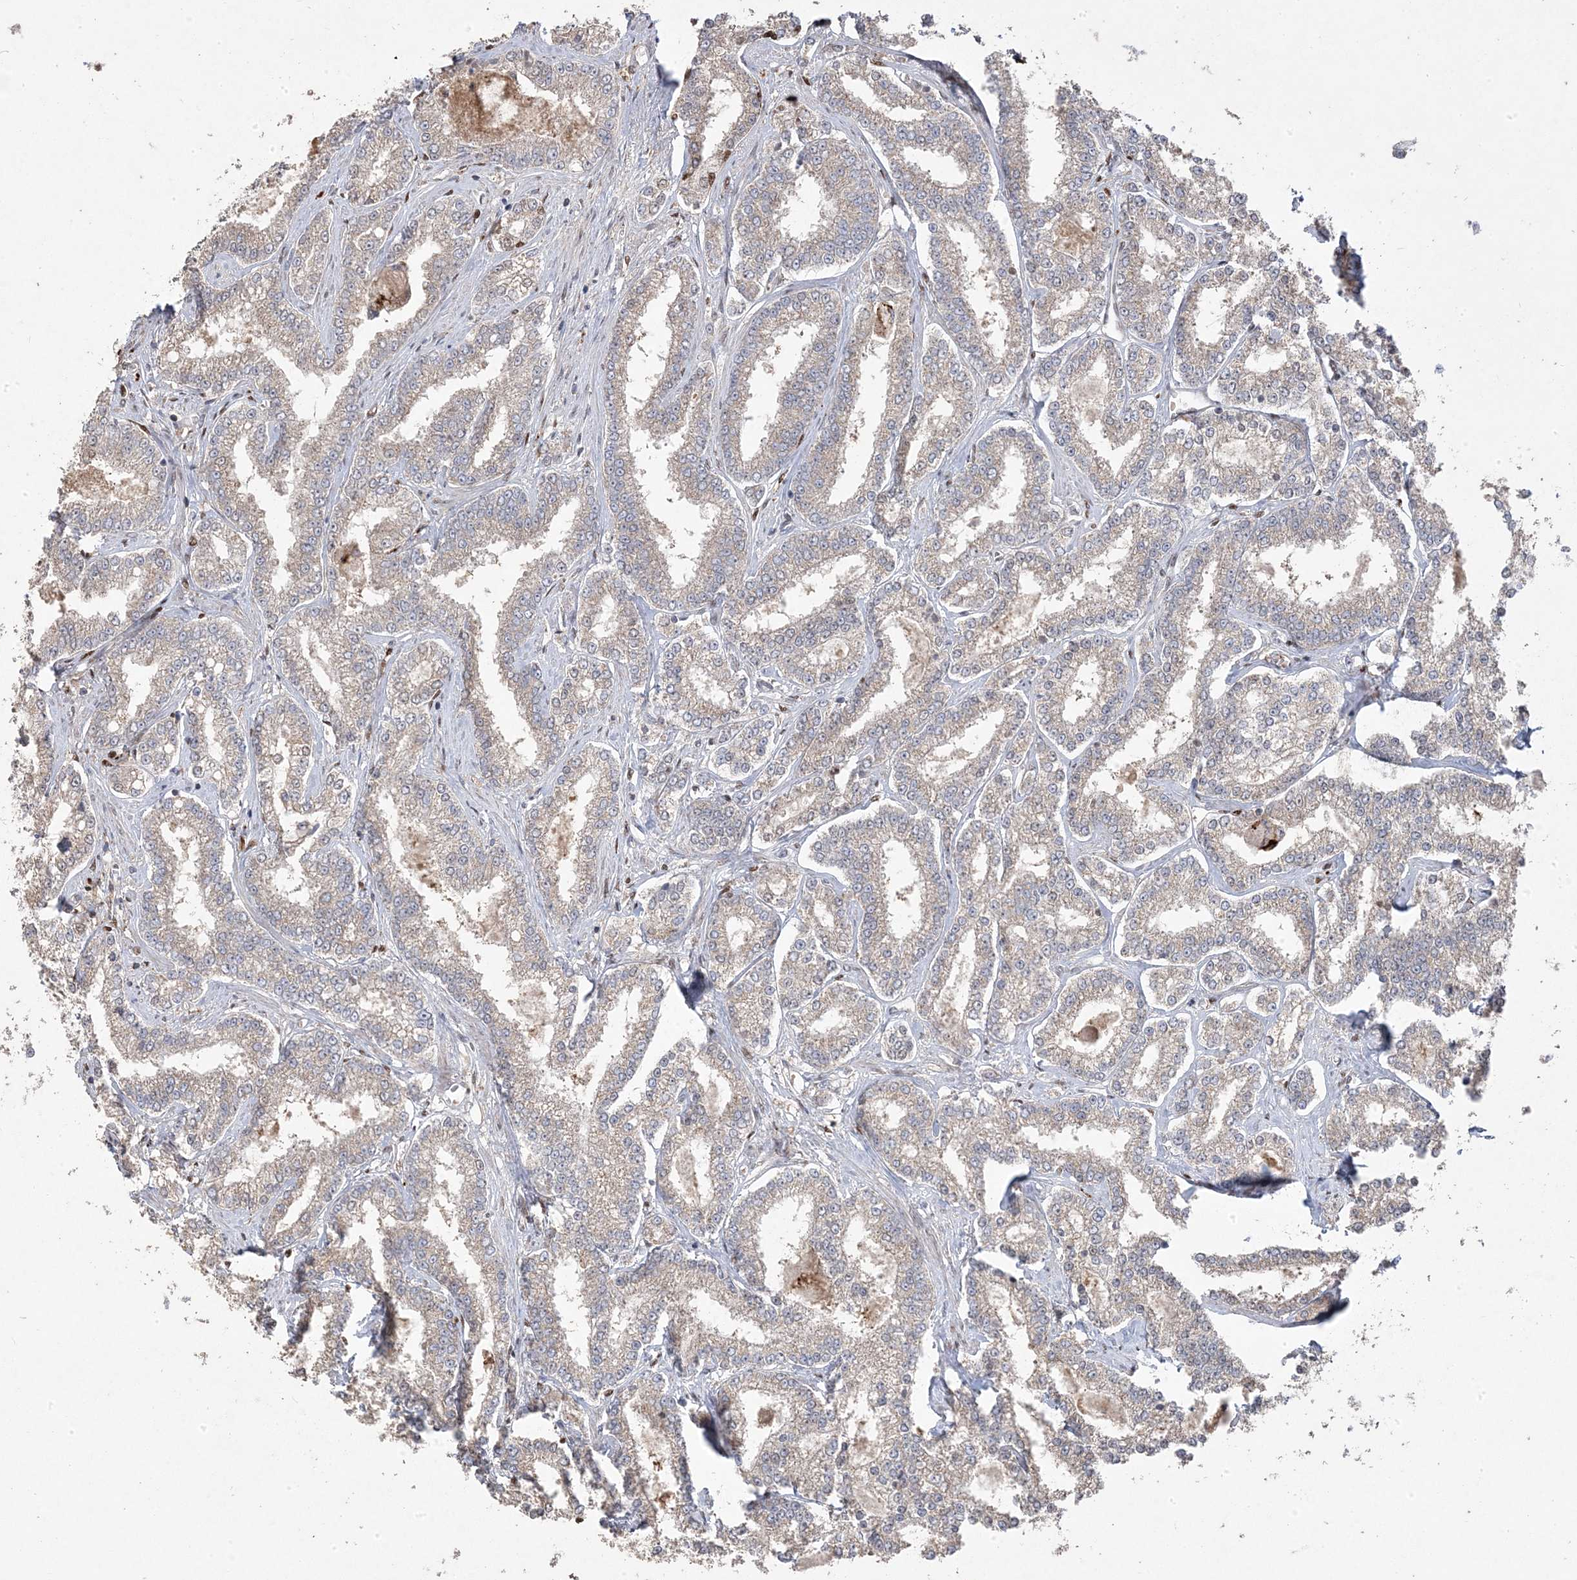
{"staining": {"intensity": "weak", "quantity": "25%-75%", "location": "cytoplasmic/membranous"}, "tissue": "prostate cancer", "cell_type": "Tumor cells", "image_type": "cancer", "snomed": [{"axis": "morphology", "description": "Normal tissue, NOS"}, {"axis": "morphology", "description": "Adenocarcinoma, High grade"}, {"axis": "topography", "description": "Prostate"}], "caption": "This image exhibits prostate cancer (high-grade adenocarcinoma) stained with immunohistochemistry to label a protein in brown. The cytoplasmic/membranous of tumor cells show weak positivity for the protein. Nuclei are counter-stained blue.", "gene": "PPOX", "patient": {"sex": "male", "age": 83}}